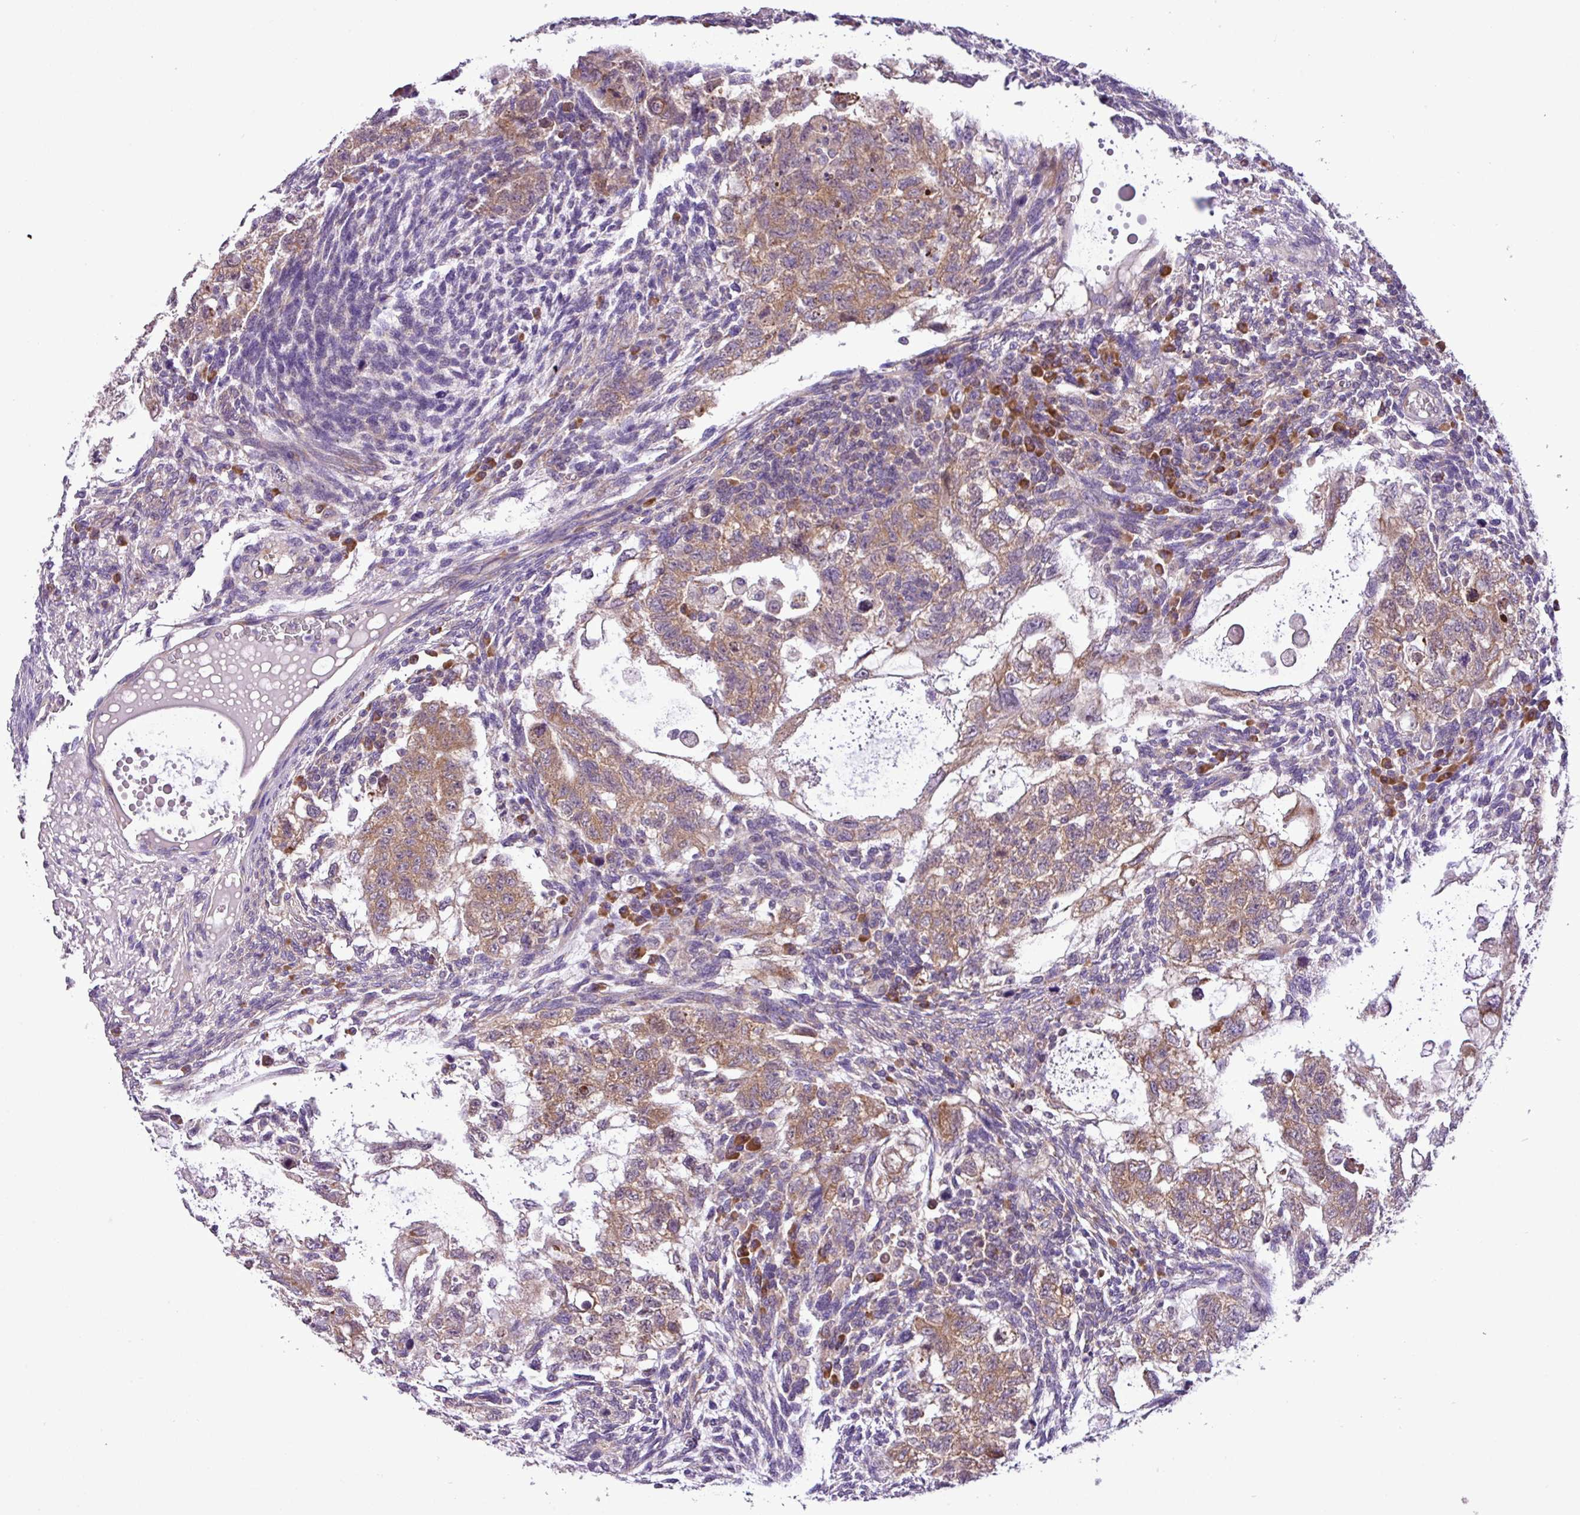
{"staining": {"intensity": "moderate", "quantity": ">75%", "location": "cytoplasmic/membranous"}, "tissue": "testis cancer", "cell_type": "Tumor cells", "image_type": "cancer", "snomed": [{"axis": "morphology", "description": "Carcinoma, Embryonal, NOS"}, {"axis": "topography", "description": "Testis"}], "caption": "Approximately >75% of tumor cells in testis cancer (embryonal carcinoma) display moderate cytoplasmic/membranous protein positivity as visualized by brown immunohistochemical staining.", "gene": "RPL13", "patient": {"sex": "male", "age": 37}}